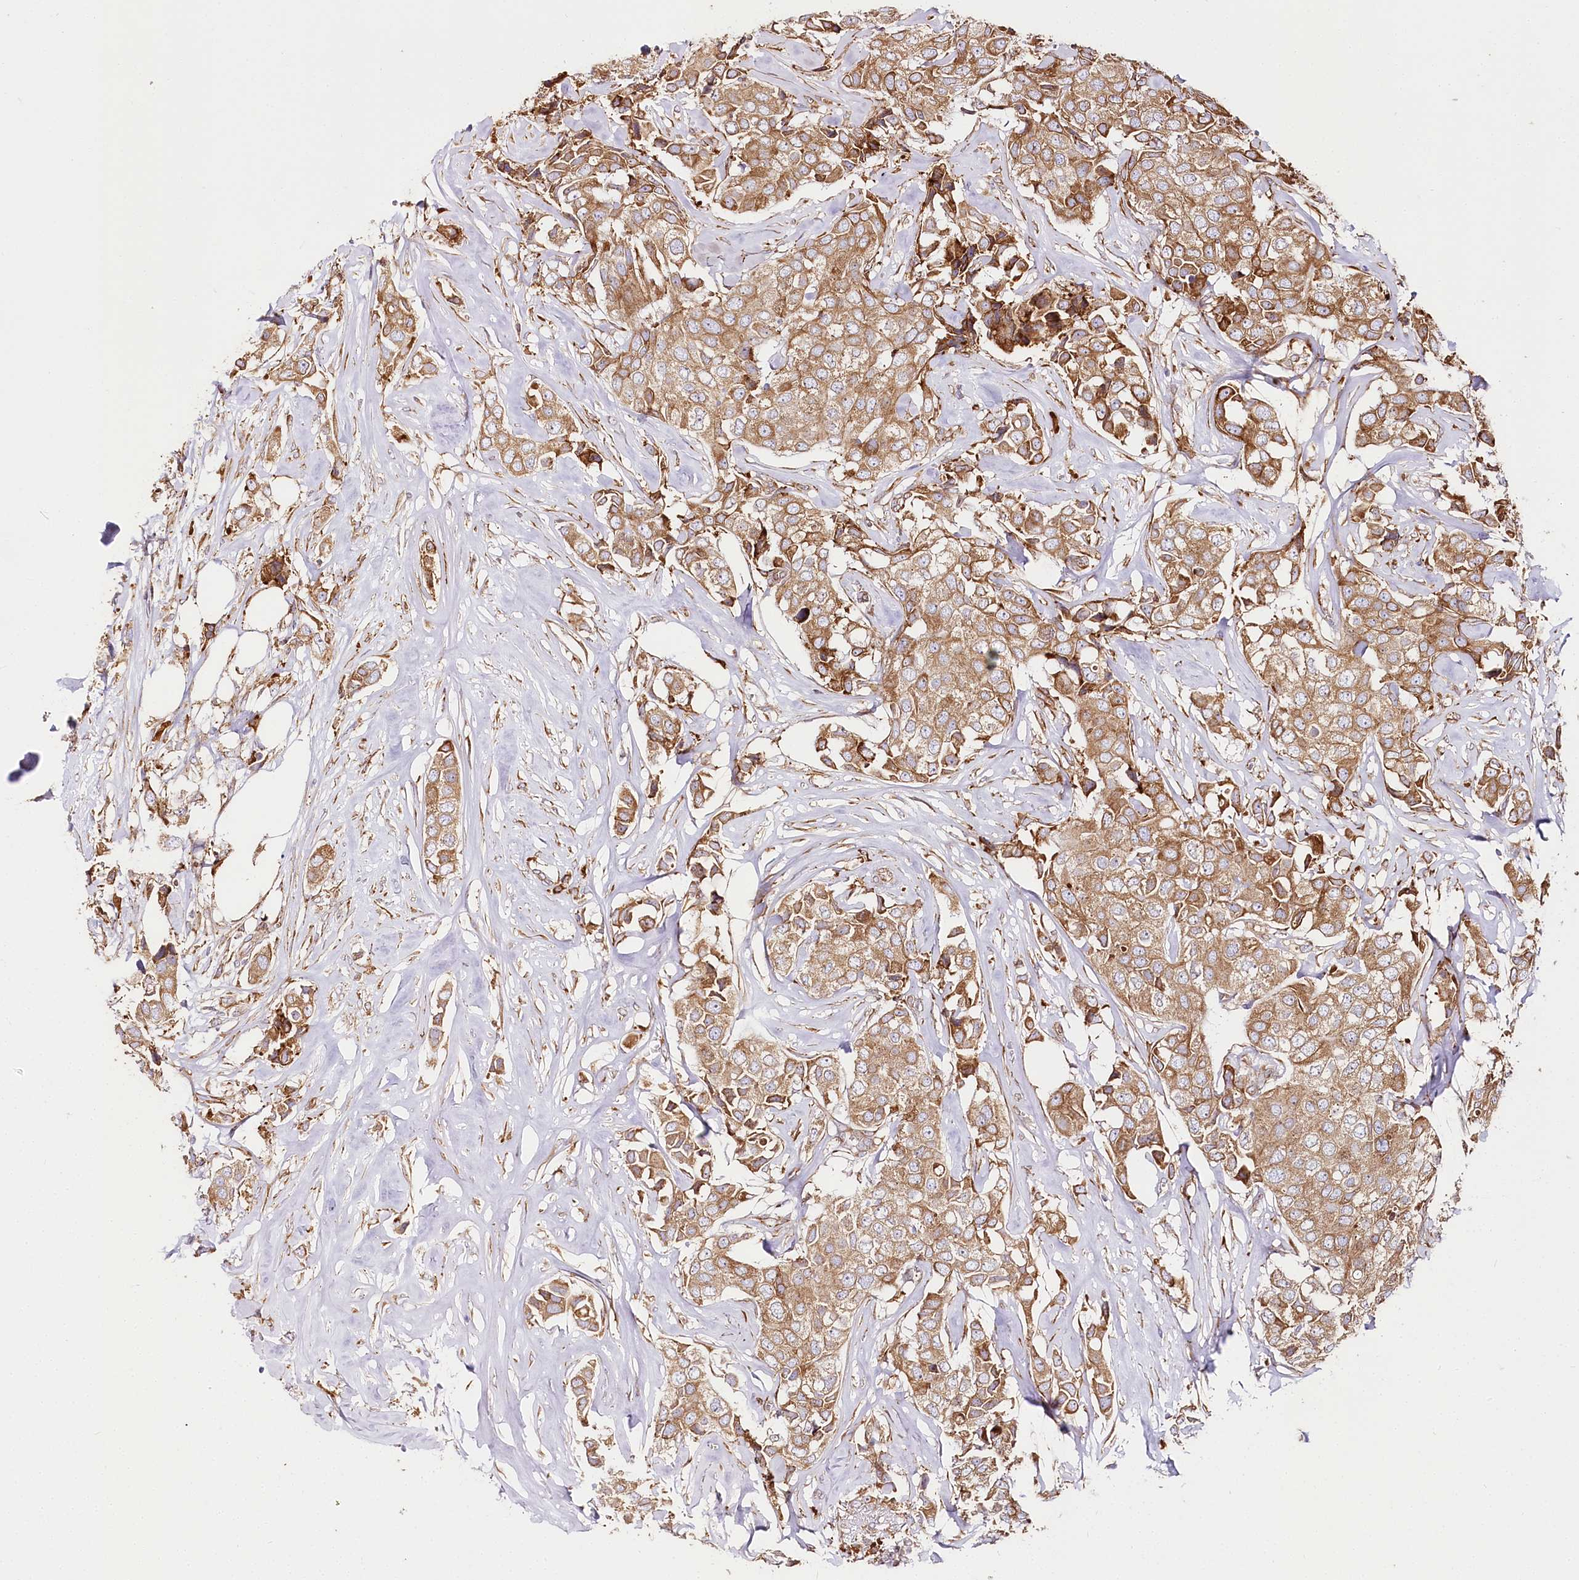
{"staining": {"intensity": "moderate", "quantity": "25%-75%", "location": "cytoplasmic/membranous"}, "tissue": "breast cancer", "cell_type": "Tumor cells", "image_type": "cancer", "snomed": [{"axis": "morphology", "description": "Duct carcinoma"}, {"axis": "topography", "description": "Breast"}], "caption": "Intraductal carcinoma (breast) stained with DAB immunohistochemistry reveals medium levels of moderate cytoplasmic/membranous staining in approximately 25%-75% of tumor cells. The protein of interest is stained brown, and the nuclei are stained in blue (DAB IHC with brightfield microscopy, high magnification).", "gene": "CNPY2", "patient": {"sex": "female", "age": 80}}